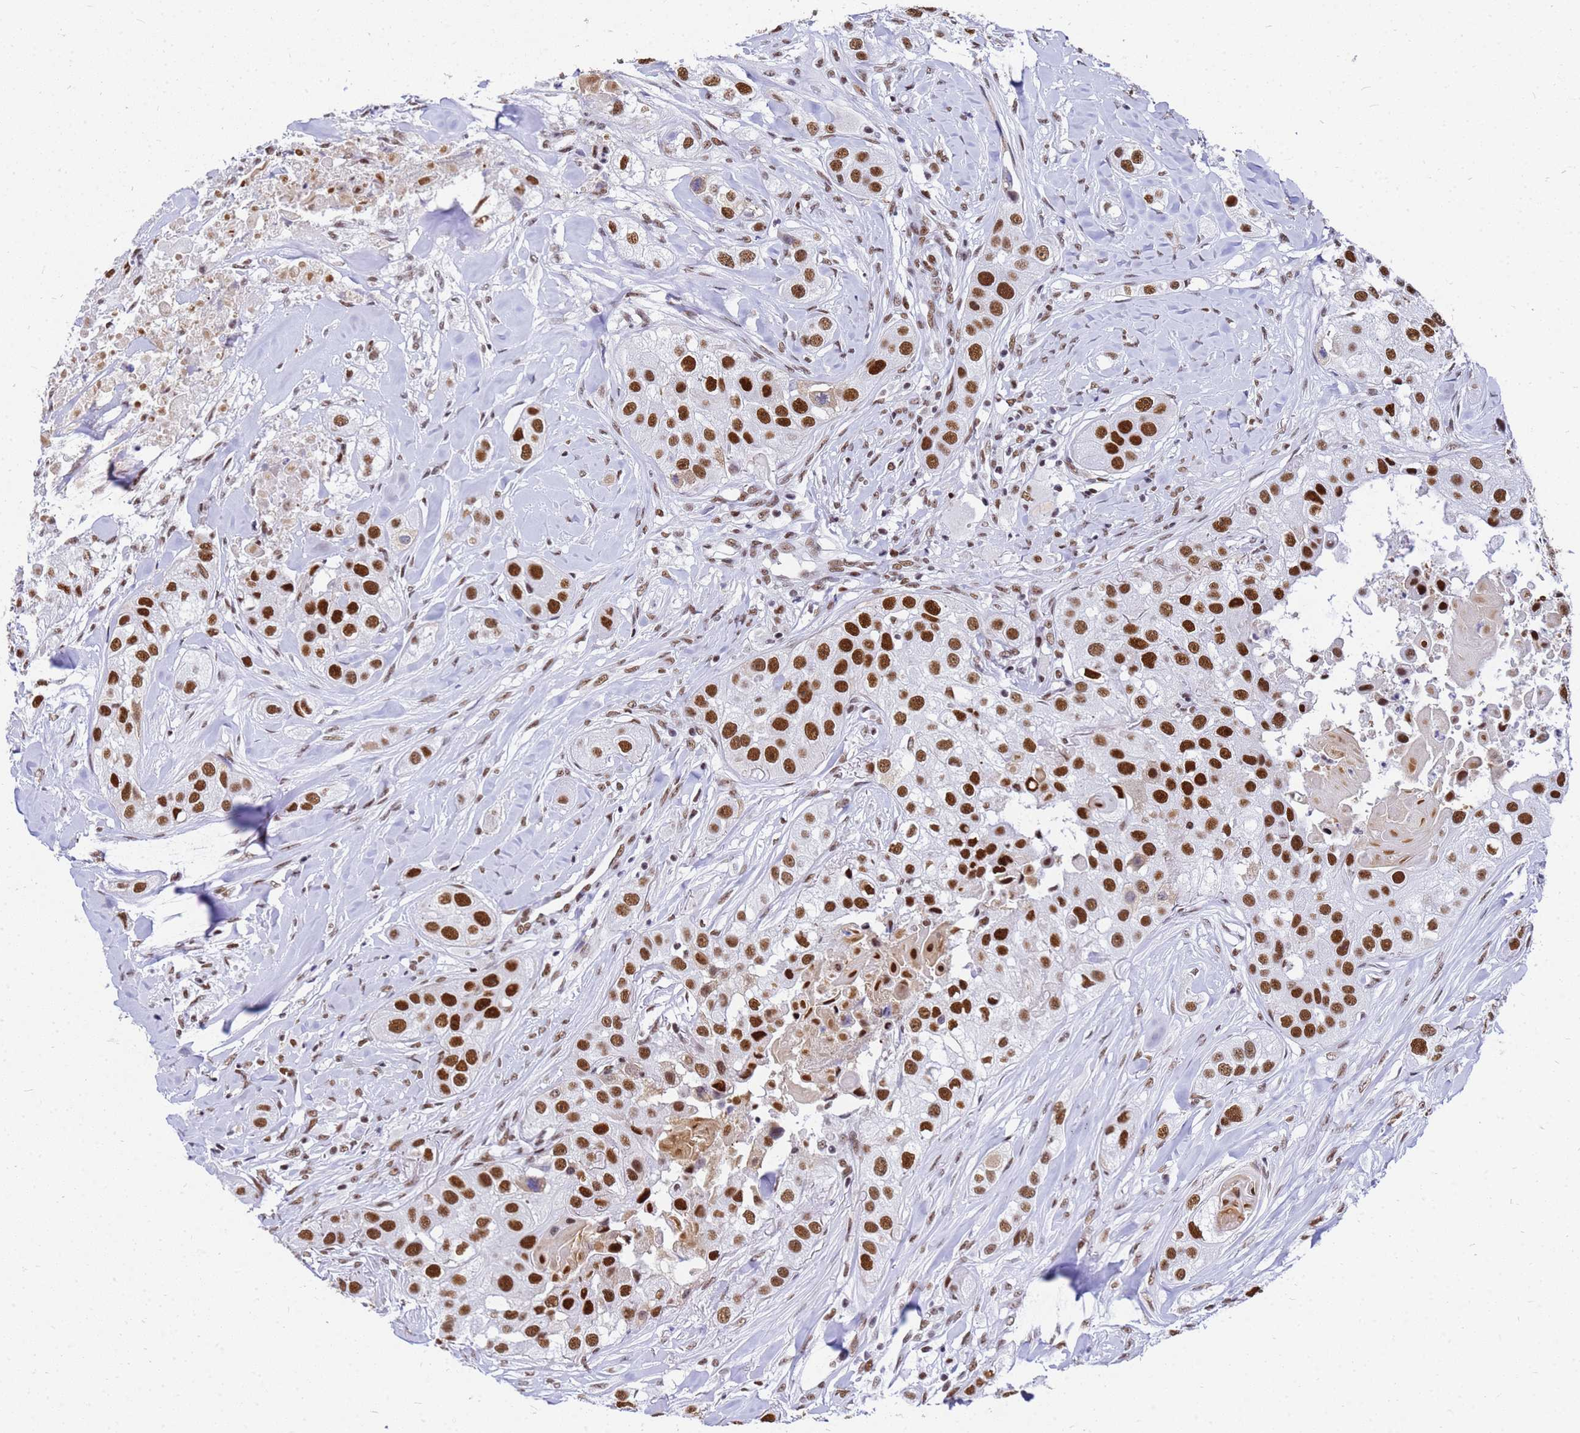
{"staining": {"intensity": "strong", "quantity": ">75%", "location": "nuclear"}, "tissue": "head and neck cancer", "cell_type": "Tumor cells", "image_type": "cancer", "snomed": [{"axis": "morphology", "description": "Normal tissue, NOS"}, {"axis": "morphology", "description": "Squamous cell carcinoma, NOS"}, {"axis": "topography", "description": "Skeletal muscle"}, {"axis": "topography", "description": "Head-Neck"}], "caption": "IHC of human head and neck cancer reveals high levels of strong nuclear staining in about >75% of tumor cells.", "gene": "SART3", "patient": {"sex": "male", "age": 51}}